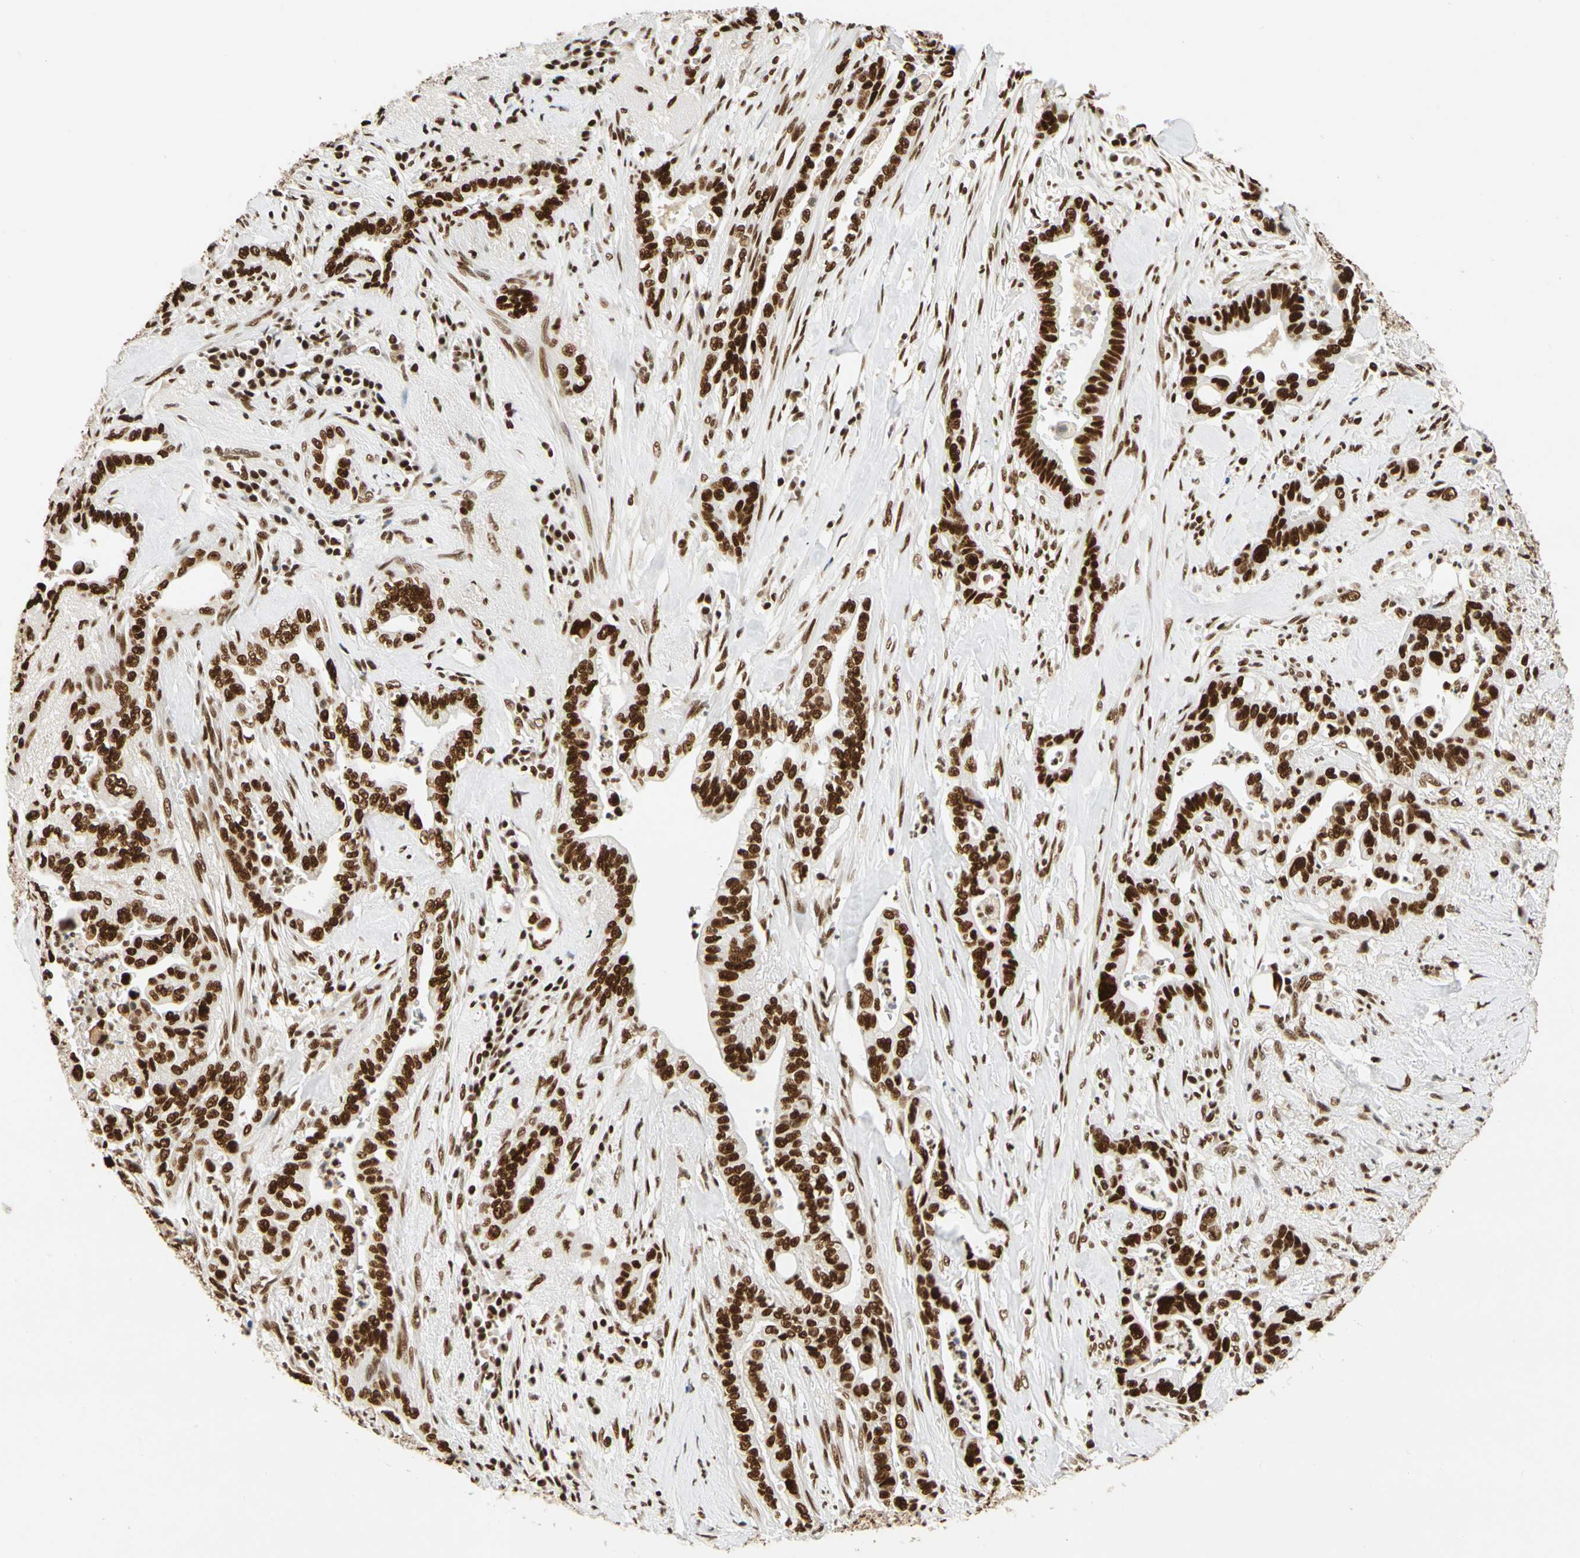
{"staining": {"intensity": "strong", "quantity": ">75%", "location": "nuclear"}, "tissue": "pancreatic cancer", "cell_type": "Tumor cells", "image_type": "cancer", "snomed": [{"axis": "morphology", "description": "Adenocarcinoma, NOS"}, {"axis": "topography", "description": "Pancreas"}], "caption": "A brown stain highlights strong nuclear expression of a protein in pancreatic adenocarcinoma tumor cells. The staining was performed using DAB, with brown indicating positive protein expression. Nuclei are stained blue with hematoxylin.", "gene": "CDK12", "patient": {"sex": "male", "age": 70}}